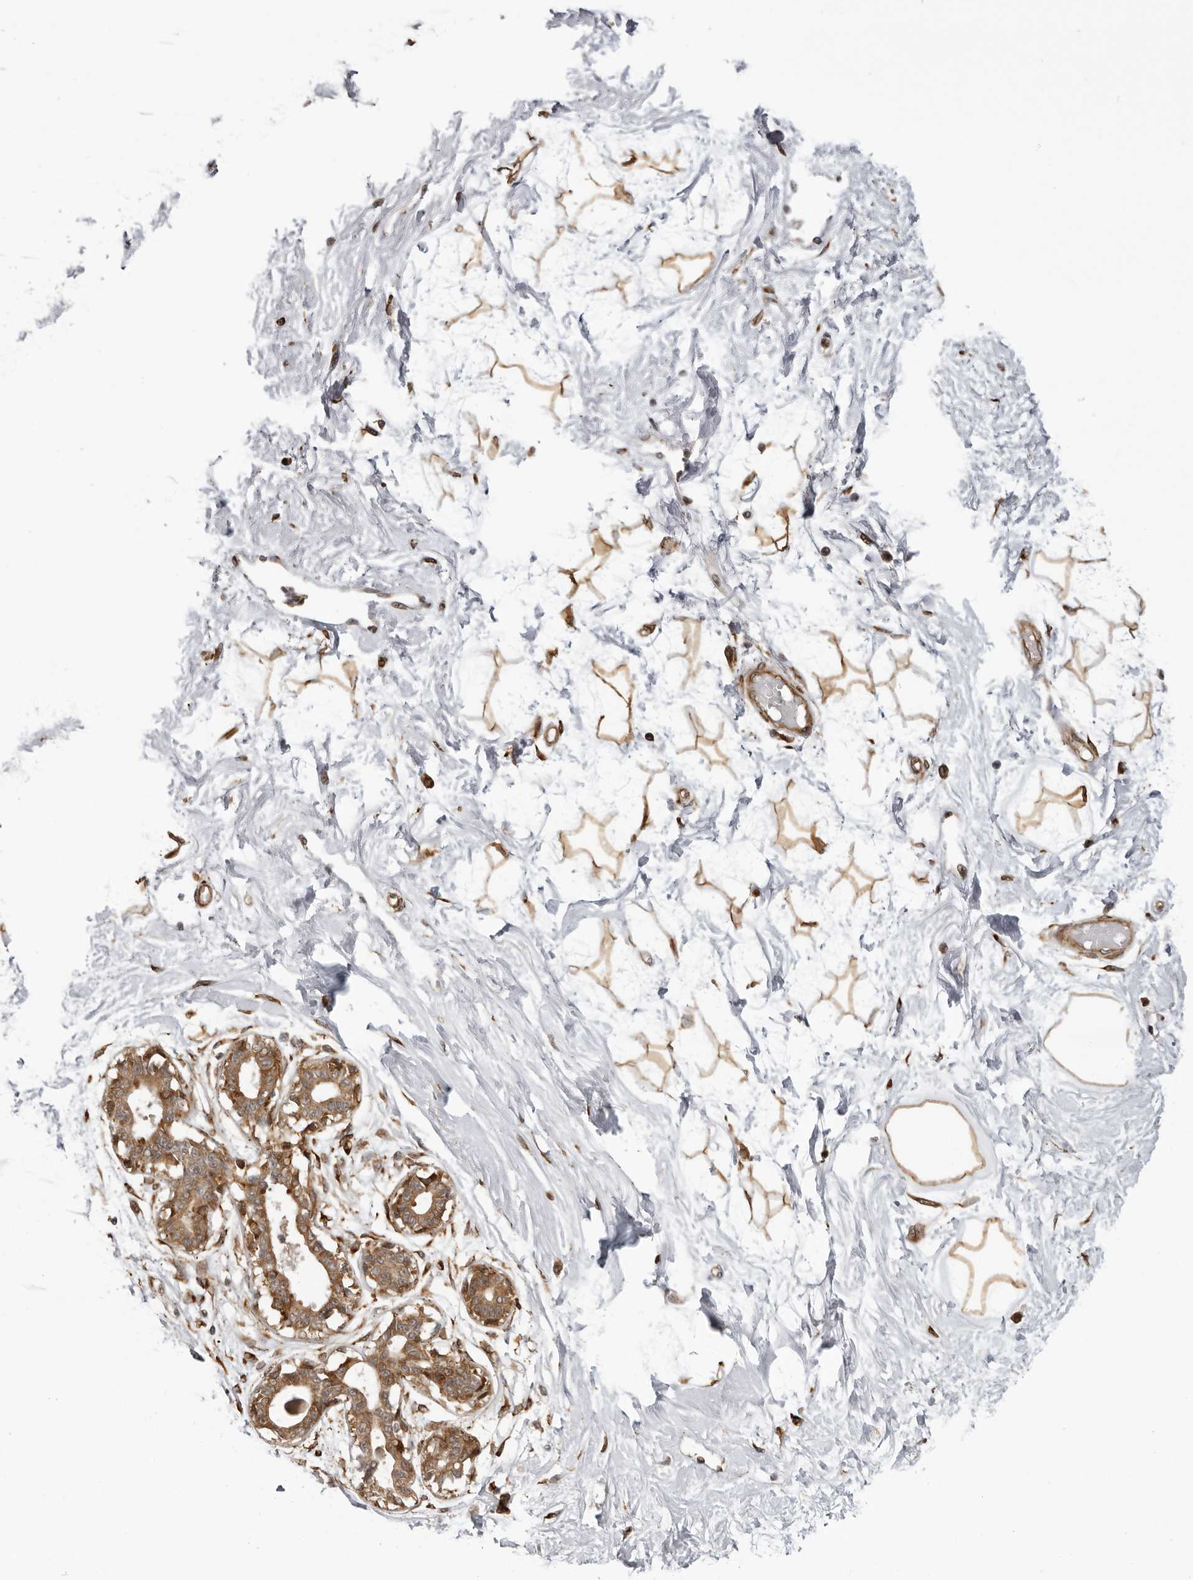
{"staining": {"intensity": "moderate", "quantity": ">75%", "location": "cytoplasmic/membranous"}, "tissue": "breast", "cell_type": "Adipocytes", "image_type": "normal", "snomed": [{"axis": "morphology", "description": "Normal tissue, NOS"}, {"axis": "topography", "description": "Breast"}], "caption": "High-power microscopy captured an immunohistochemistry micrograph of normal breast, revealing moderate cytoplasmic/membranous staining in approximately >75% of adipocytes.", "gene": "DNAH14", "patient": {"sex": "female", "age": 45}}